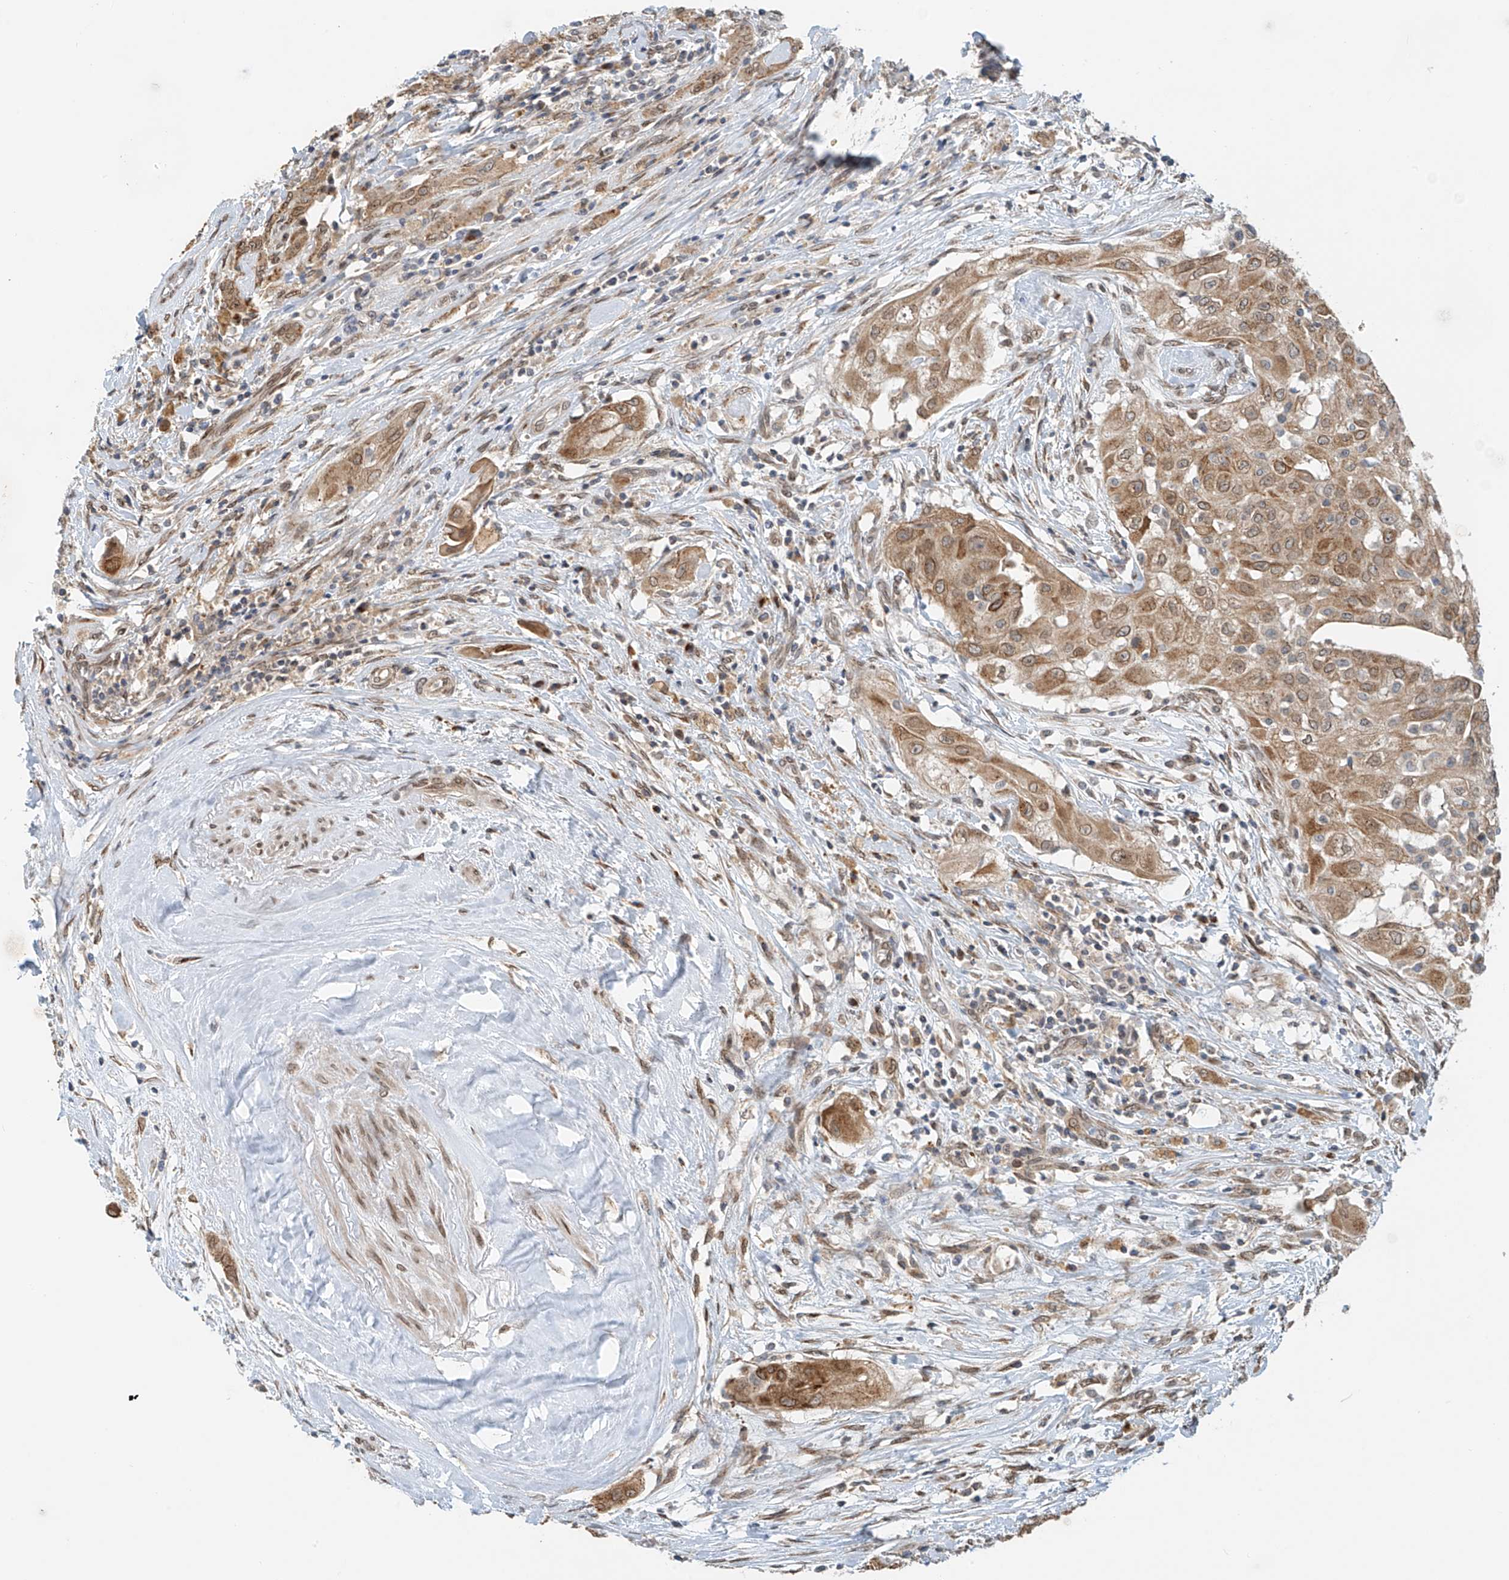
{"staining": {"intensity": "moderate", "quantity": ">75%", "location": "cytoplasmic/membranous"}, "tissue": "thyroid cancer", "cell_type": "Tumor cells", "image_type": "cancer", "snomed": [{"axis": "morphology", "description": "Papillary adenocarcinoma, NOS"}, {"axis": "topography", "description": "Thyroid gland"}], "caption": "An image of human thyroid papillary adenocarcinoma stained for a protein shows moderate cytoplasmic/membranous brown staining in tumor cells.", "gene": "STARD9", "patient": {"sex": "female", "age": 59}}